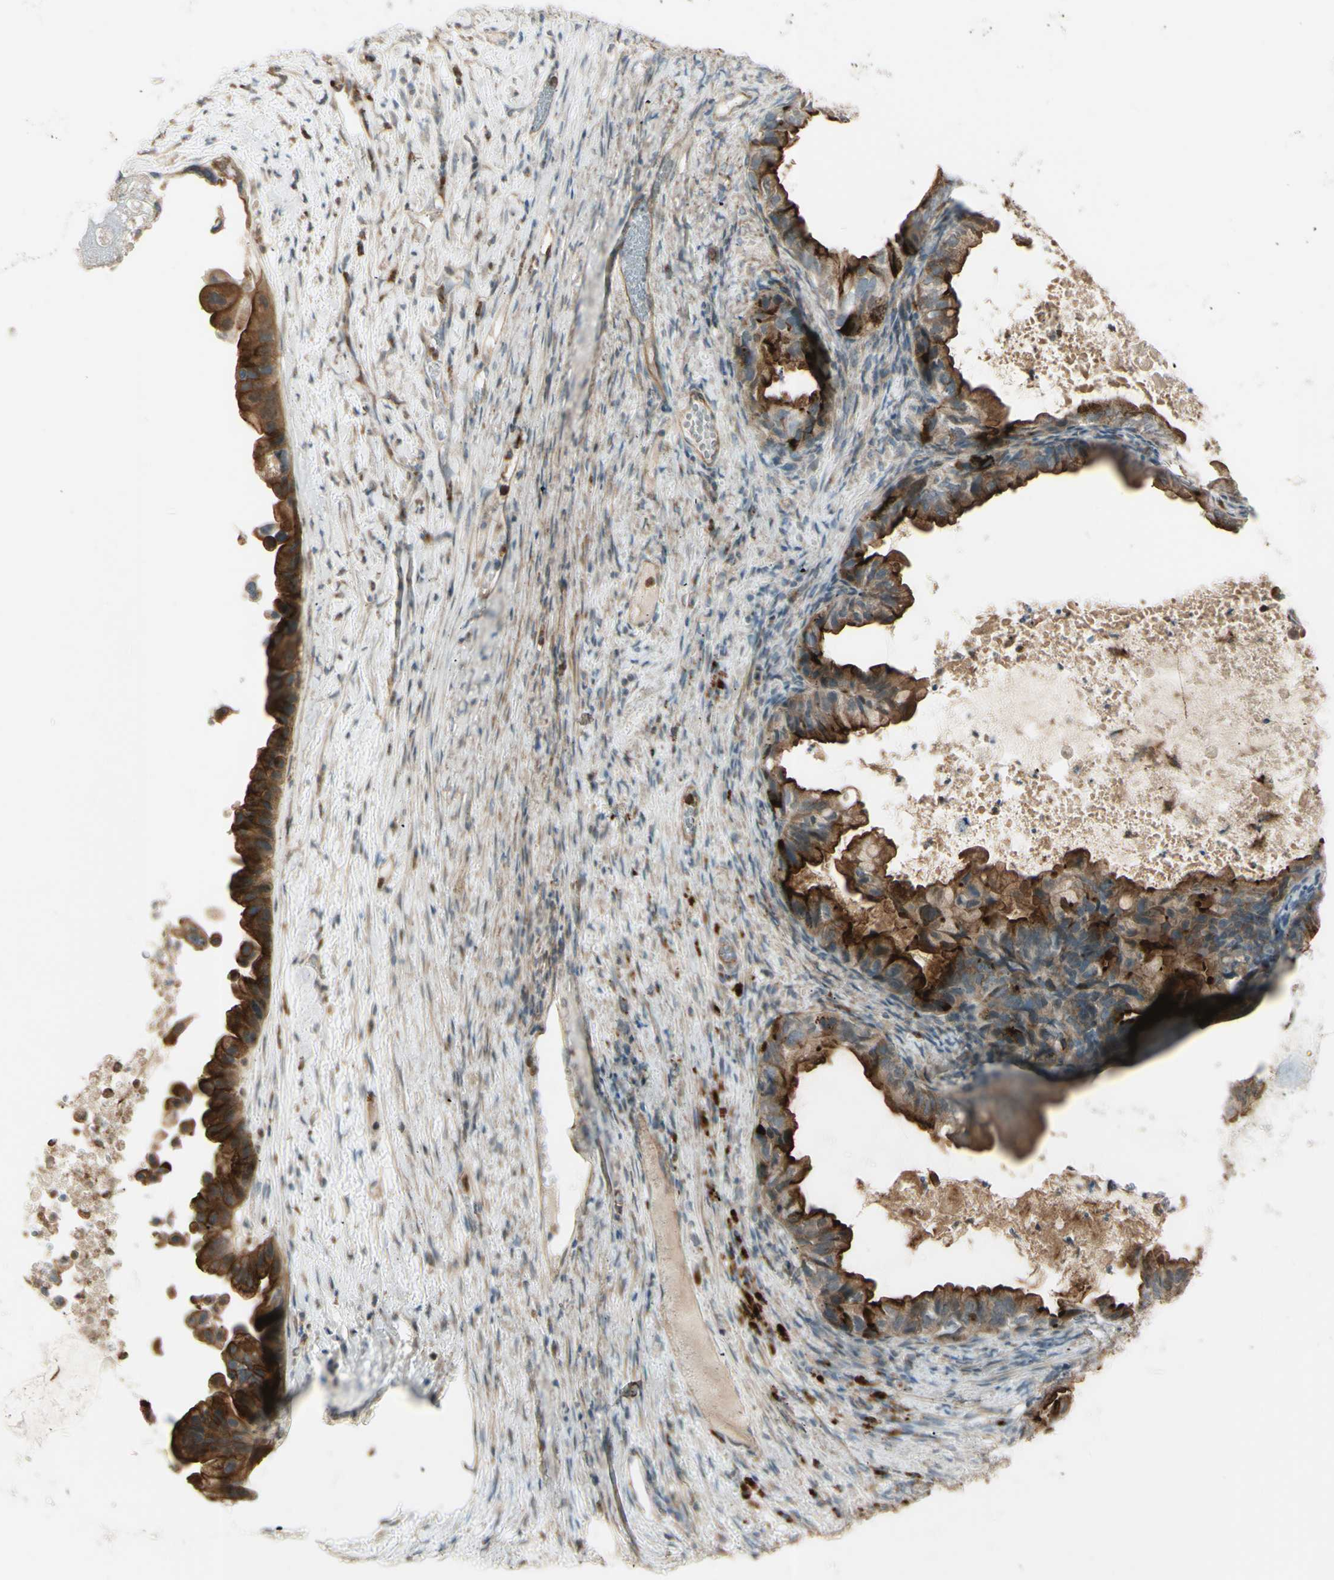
{"staining": {"intensity": "strong", "quantity": ">75%", "location": "cytoplasmic/membranous"}, "tissue": "ovarian cancer", "cell_type": "Tumor cells", "image_type": "cancer", "snomed": [{"axis": "morphology", "description": "Cystadenocarcinoma, mucinous, NOS"}, {"axis": "topography", "description": "Ovary"}], "caption": "A high amount of strong cytoplasmic/membranous positivity is identified in approximately >75% of tumor cells in ovarian cancer (mucinous cystadenocarcinoma) tissue. Using DAB (3,3'-diaminobenzidine) (brown) and hematoxylin (blue) stains, captured at high magnification using brightfield microscopy.", "gene": "LMTK2", "patient": {"sex": "female", "age": 80}}